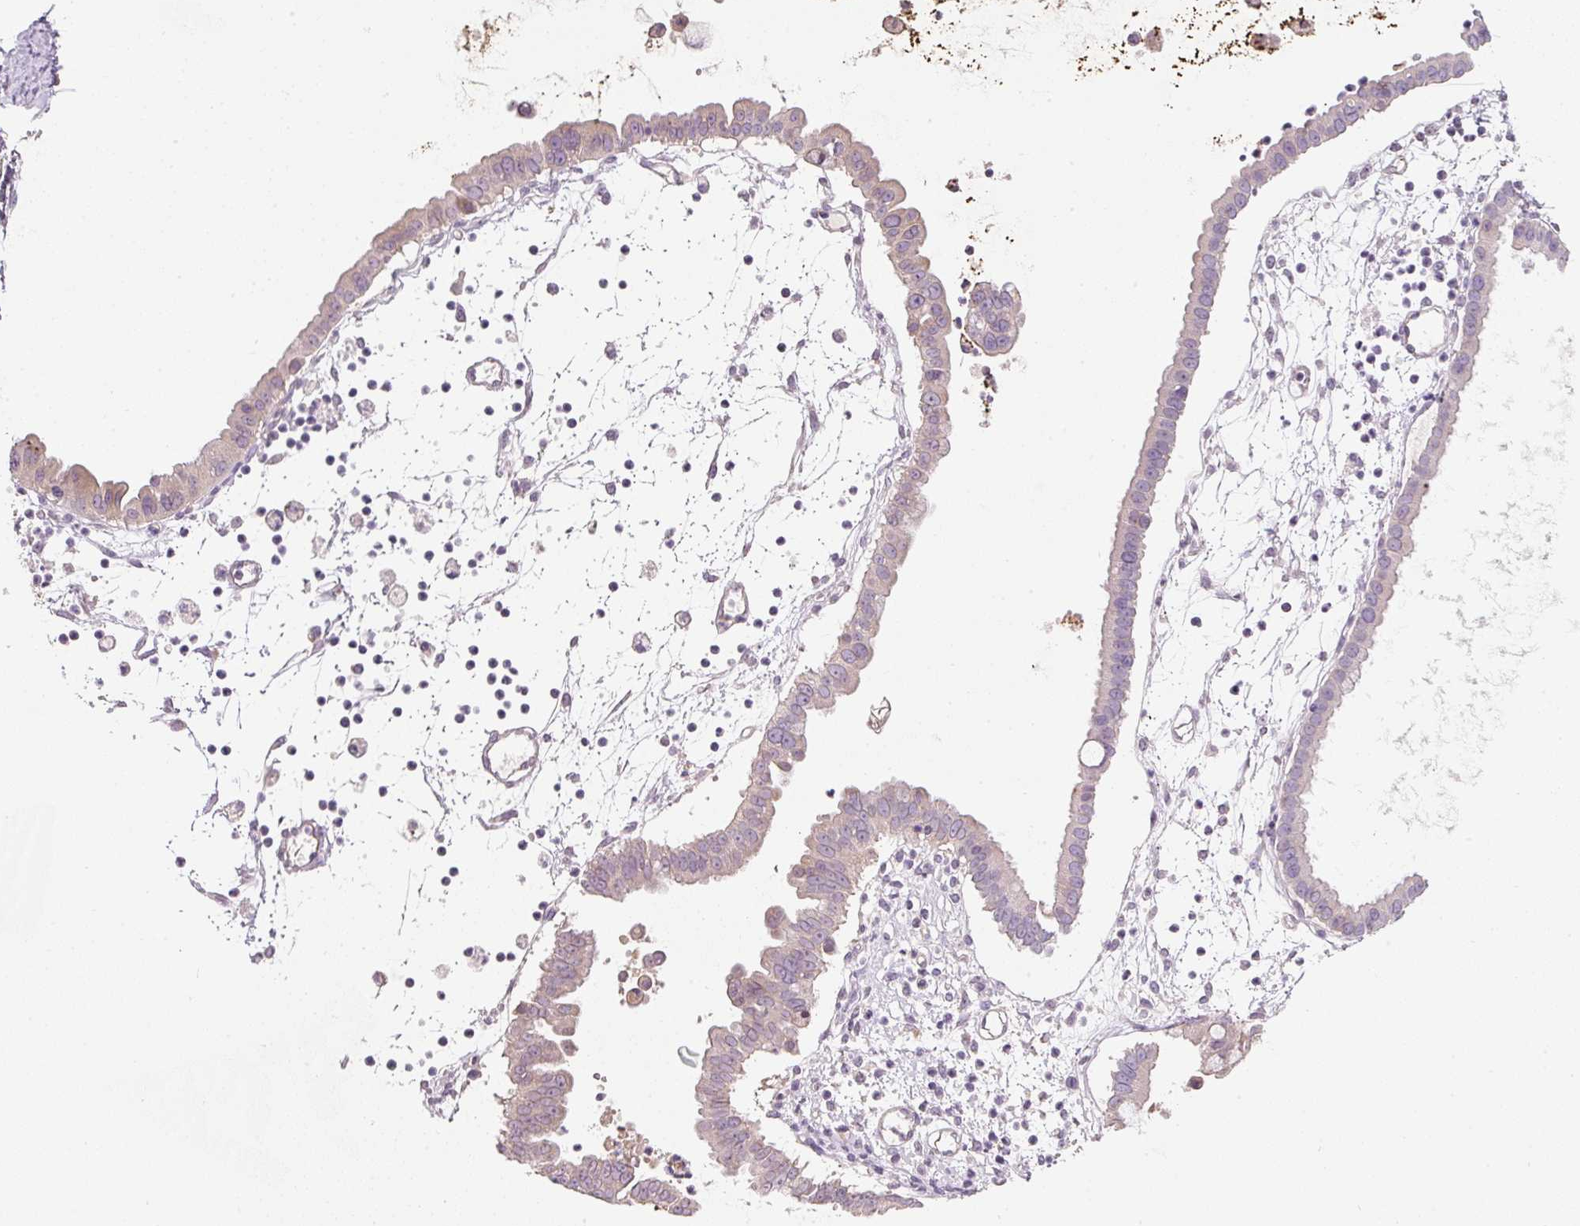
{"staining": {"intensity": "negative", "quantity": "none", "location": "none"}, "tissue": "ovarian cancer", "cell_type": "Tumor cells", "image_type": "cancer", "snomed": [{"axis": "morphology", "description": "Cystadenocarcinoma, mucinous, NOS"}, {"axis": "topography", "description": "Ovary"}], "caption": "DAB (3,3'-diaminobenzidine) immunohistochemical staining of human mucinous cystadenocarcinoma (ovarian) shows no significant positivity in tumor cells.", "gene": "NBPF11", "patient": {"sex": "female", "age": 61}}